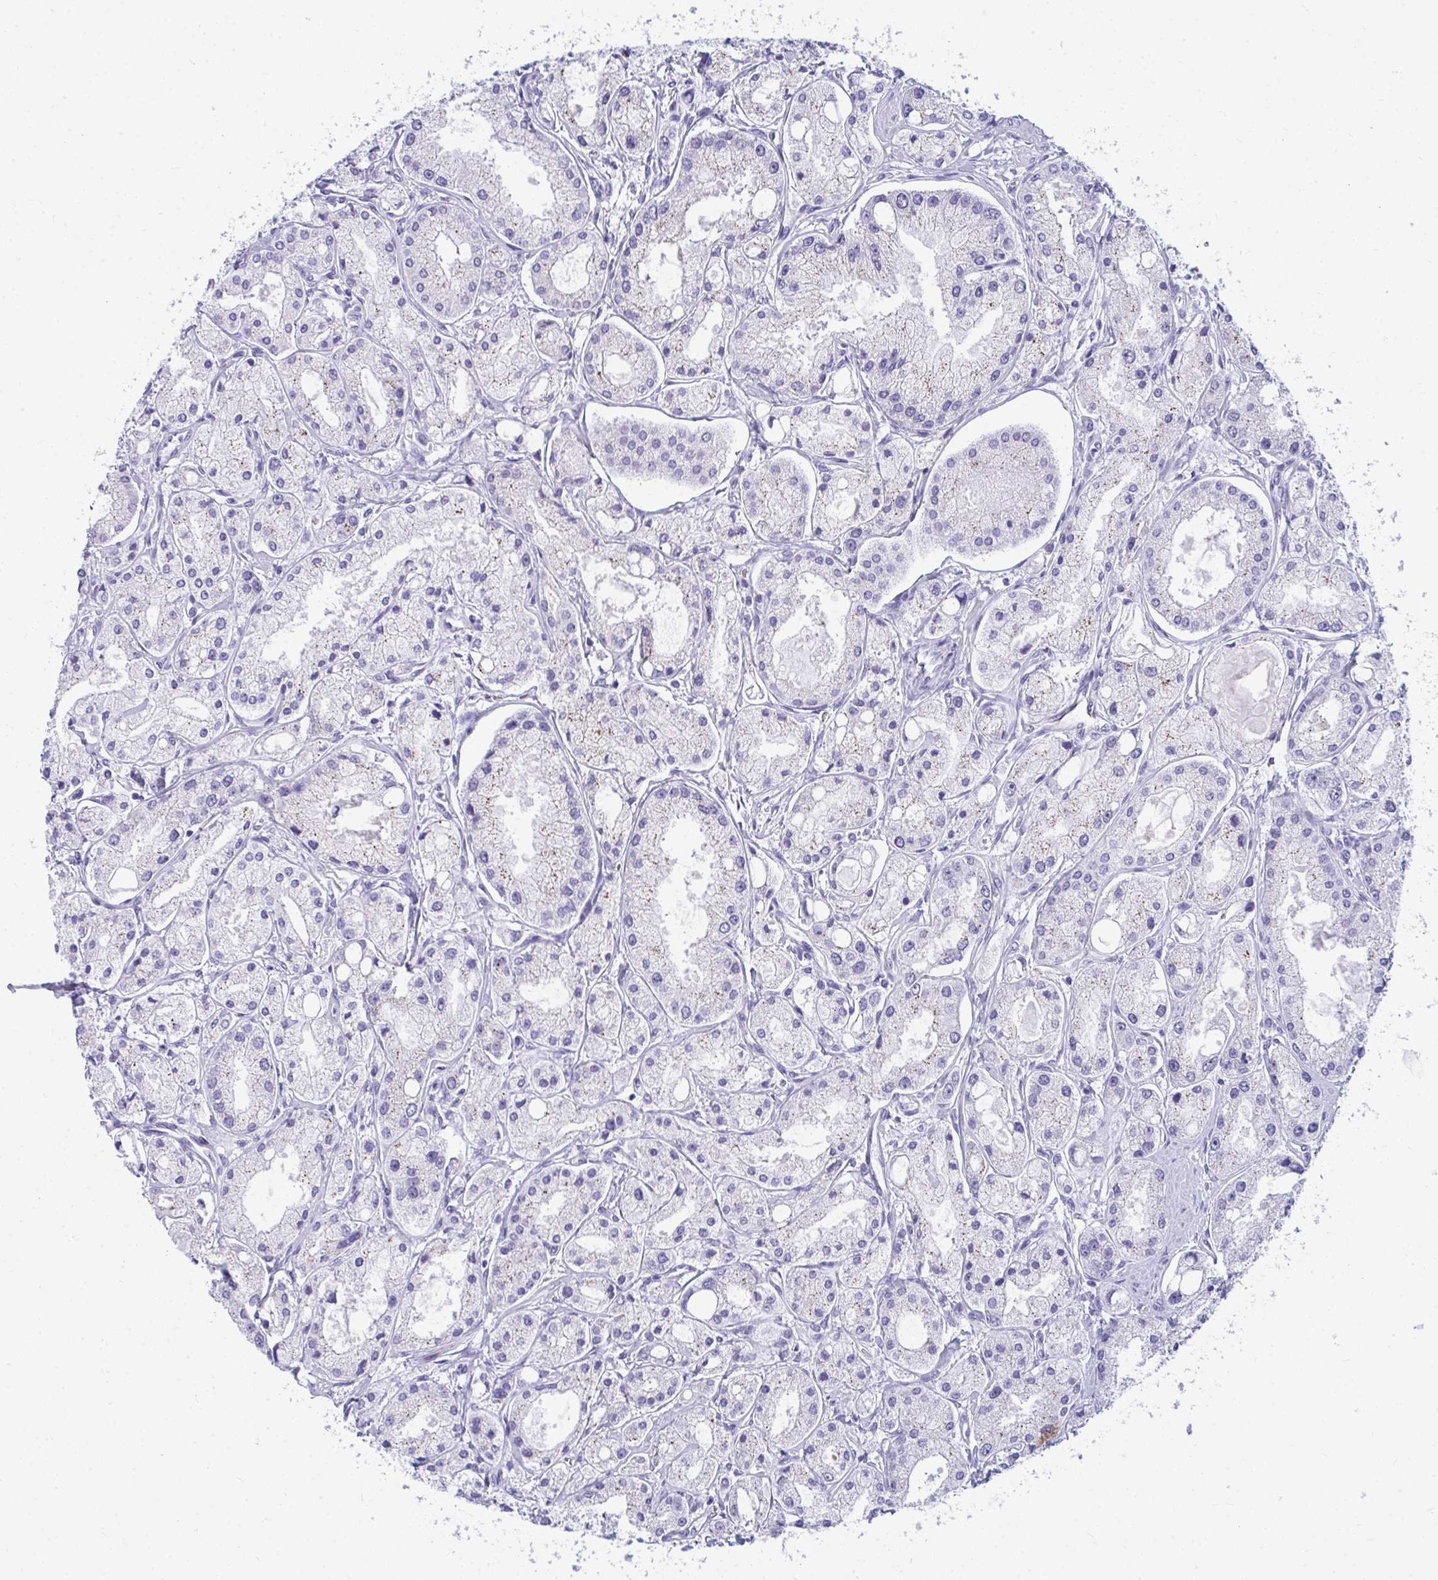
{"staining": {"intensity": "negative", "quantity": "none", "location": "none"}, "tissue": "prostate cancer", "cell_type": "Tumor cells", "image_type": "cancer", "snomed": [{"axis": "morphology", "description": "Adenocarcinoma, High grade"}, {"axis": "topography", "description": "Prostate"}], "caption": "This is an IHC photomicrograph of human prostate adenocarcinoma (high-grade). There is no expression in tumor cells.", "gene": "TSBP1", "patient": {"sex": "male", "age": 66}}